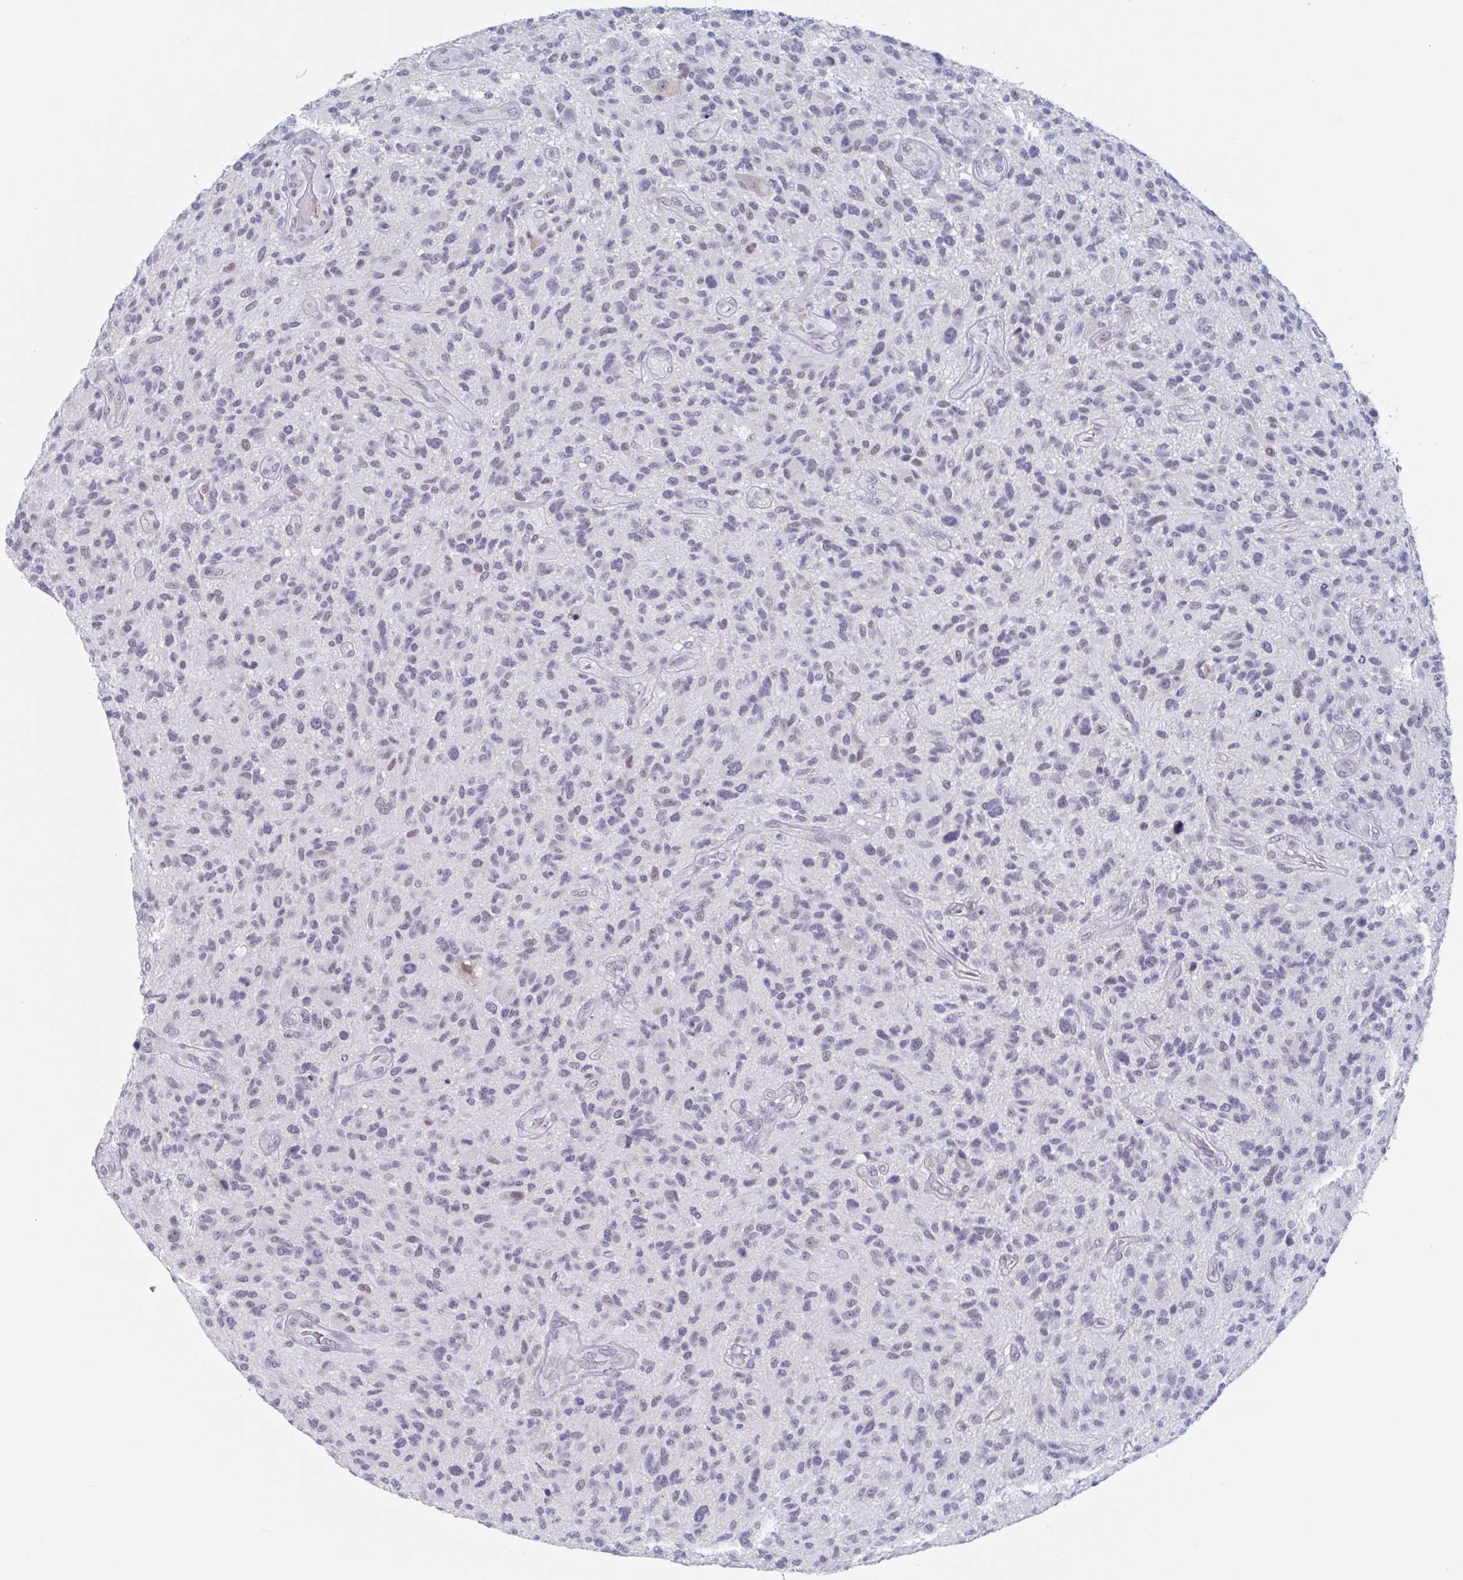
{"staining": {"intensity": "weak", "quantity": "<25%", "location": "nuclear"}, "tissue": "glioma", "cell_type": "Tumor cells", "image_type": "cancer", "snomed": [{"axis": "morphology", "description": "Glioma, malignant, High grade"}, {"axis": "topography", "description": "Brain"}], "caption": "Tumor cells show no significant protein expression in high-grade glioma (malignant). Brightfield microscopy of immunohistochemistry stained with DAB (brown) and hematoxylin (blue), captured at high magnification.", "gene": "KDM4D", "patient": {"sex": "male", "age": 47}}